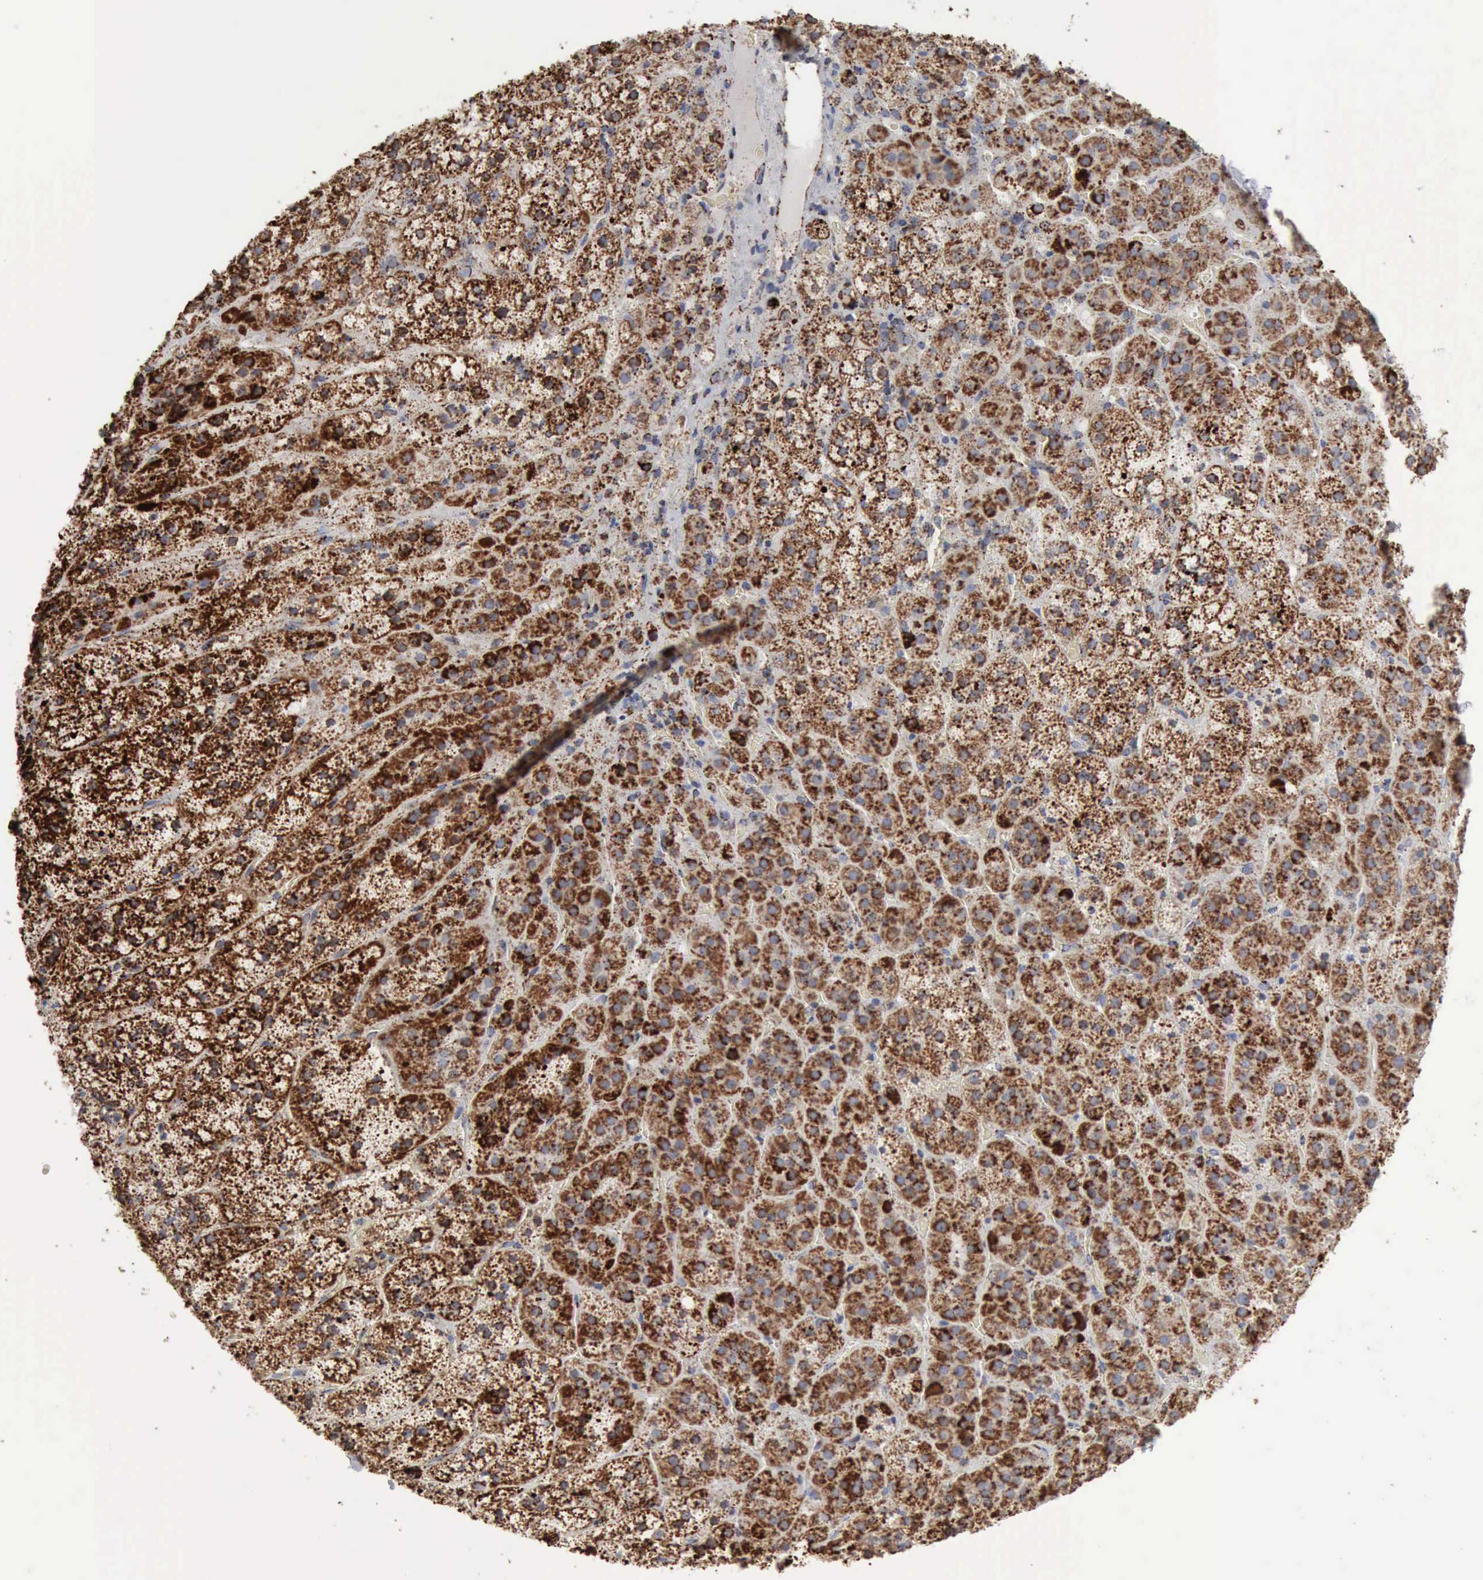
{"staining": {"intensity": "strong", "quantity": ">75%", "location": "cytoplasmic/membranous"}, "tissue": "adrenal gland", "cell_type": "Glandular cells", "image_type": "normal", "snomed": [{"axis": "morphology", "description": "Normal tissue, NOS"}, {"axis": "topography", "description": "Adrenal gland"}], "caption": "Strong cytoplasmic/membranous protein expression is appreciated in about >75% of glandular cells in adrenal gland. The staining was performed using DAB (3,3'-diaminobenzidine), with brown indicating positive protein expression. Nuclei are stained blue with hematoxylin.", "gene": "ACO2", "patient": {"sex": "female", "age": 44}}